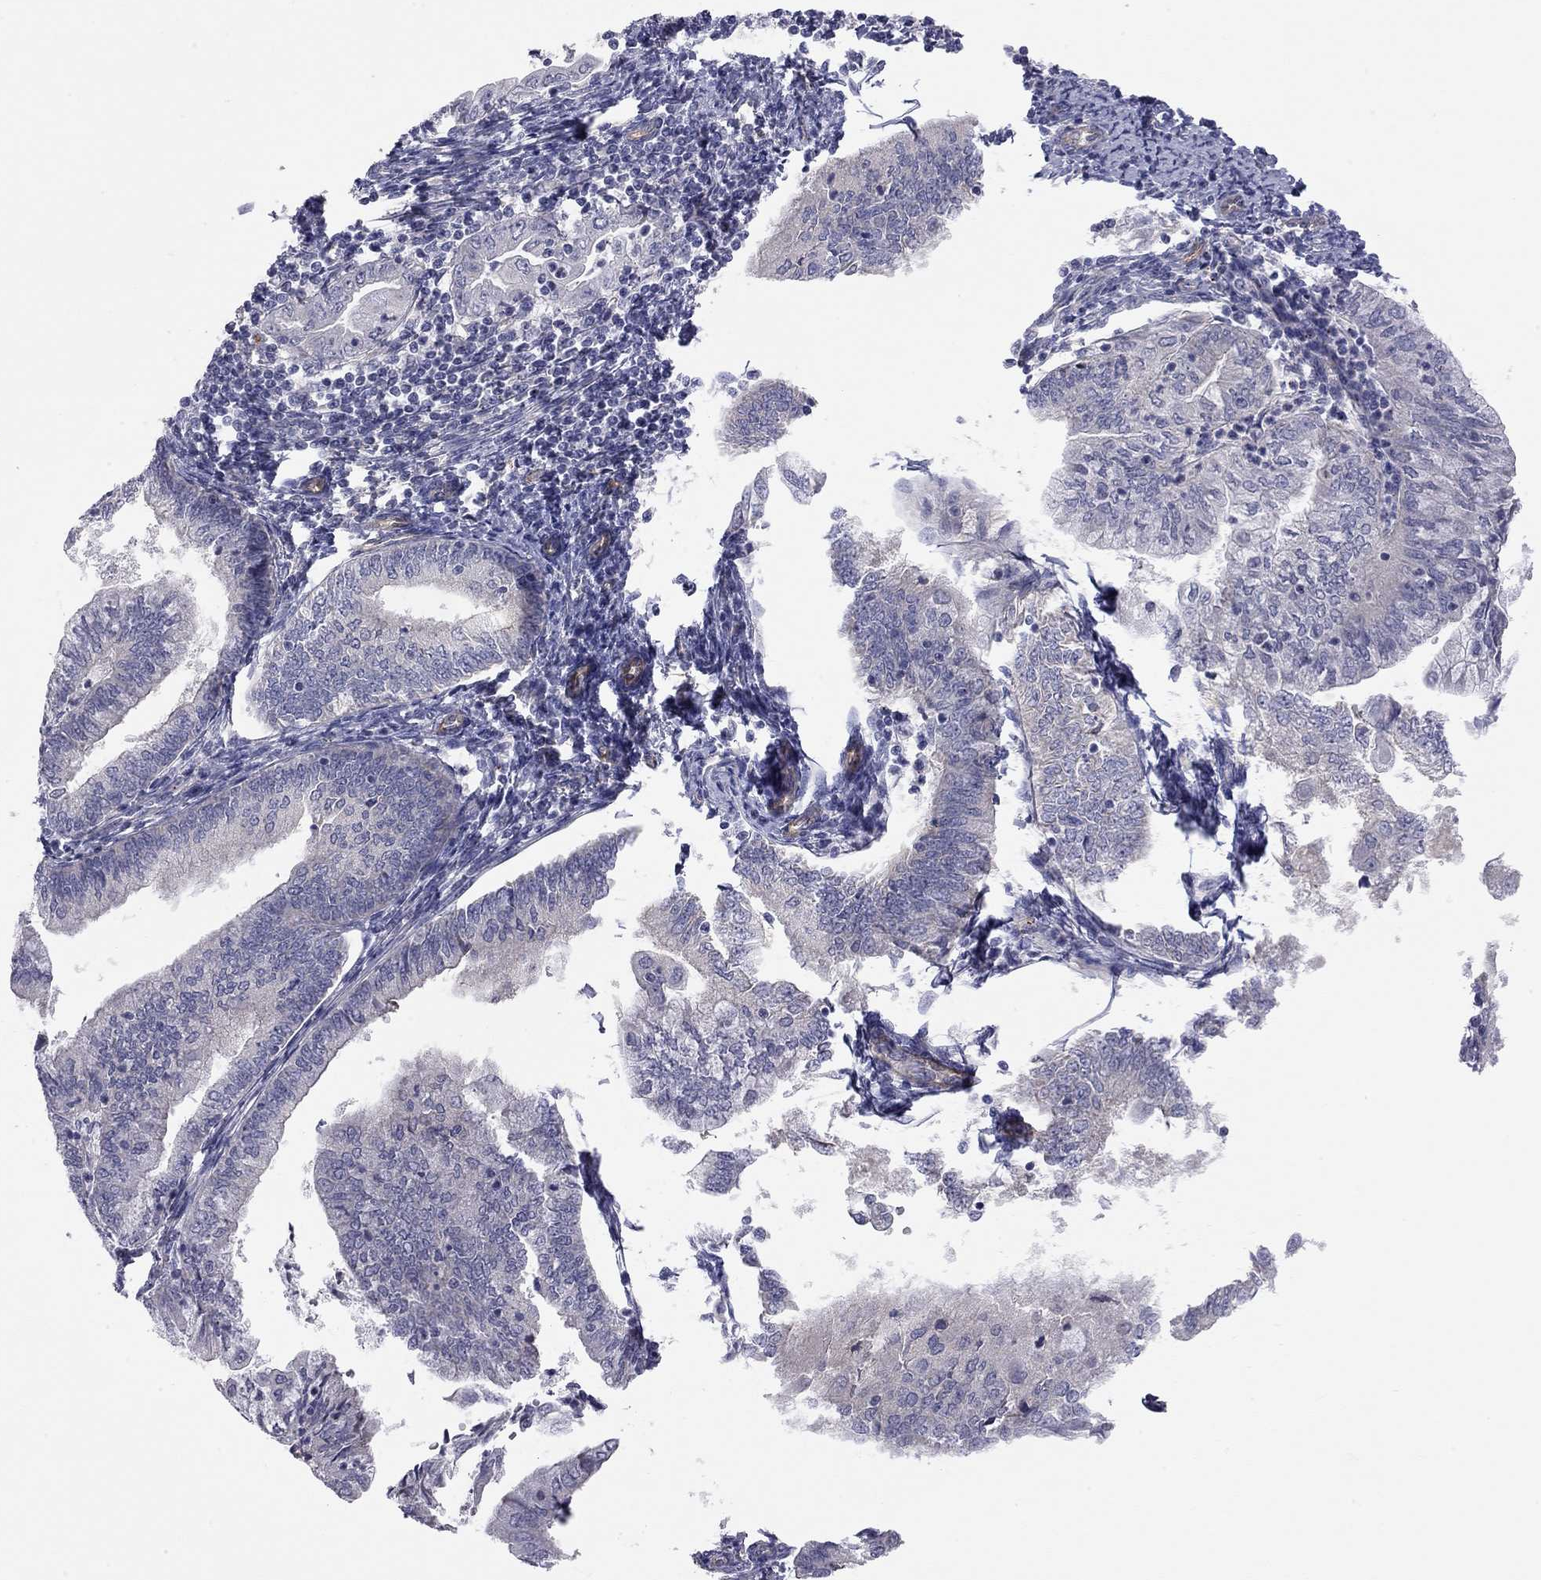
{"staining": {"intensity": "negative", "quantity": "none", "location": "none"}, "tissue": "endometrial cancer", "cell_type": "Tumor cells", "image_type": "cancer", "snomed": [{"axis": "morphology", "description": "Adenocarcinoma, NOS"}, {"axis": "topography", "description": "Endometrium"}], "caption": "High magnification brightfield microscopy of adenocarcinoma (endometrial) stained with DAB (brown) and counterstained with hematoxylin (blue): tumor cells show no significant expression.", "gene": "GPRC5B", "patient": {"sex": "female", "age": 55}}